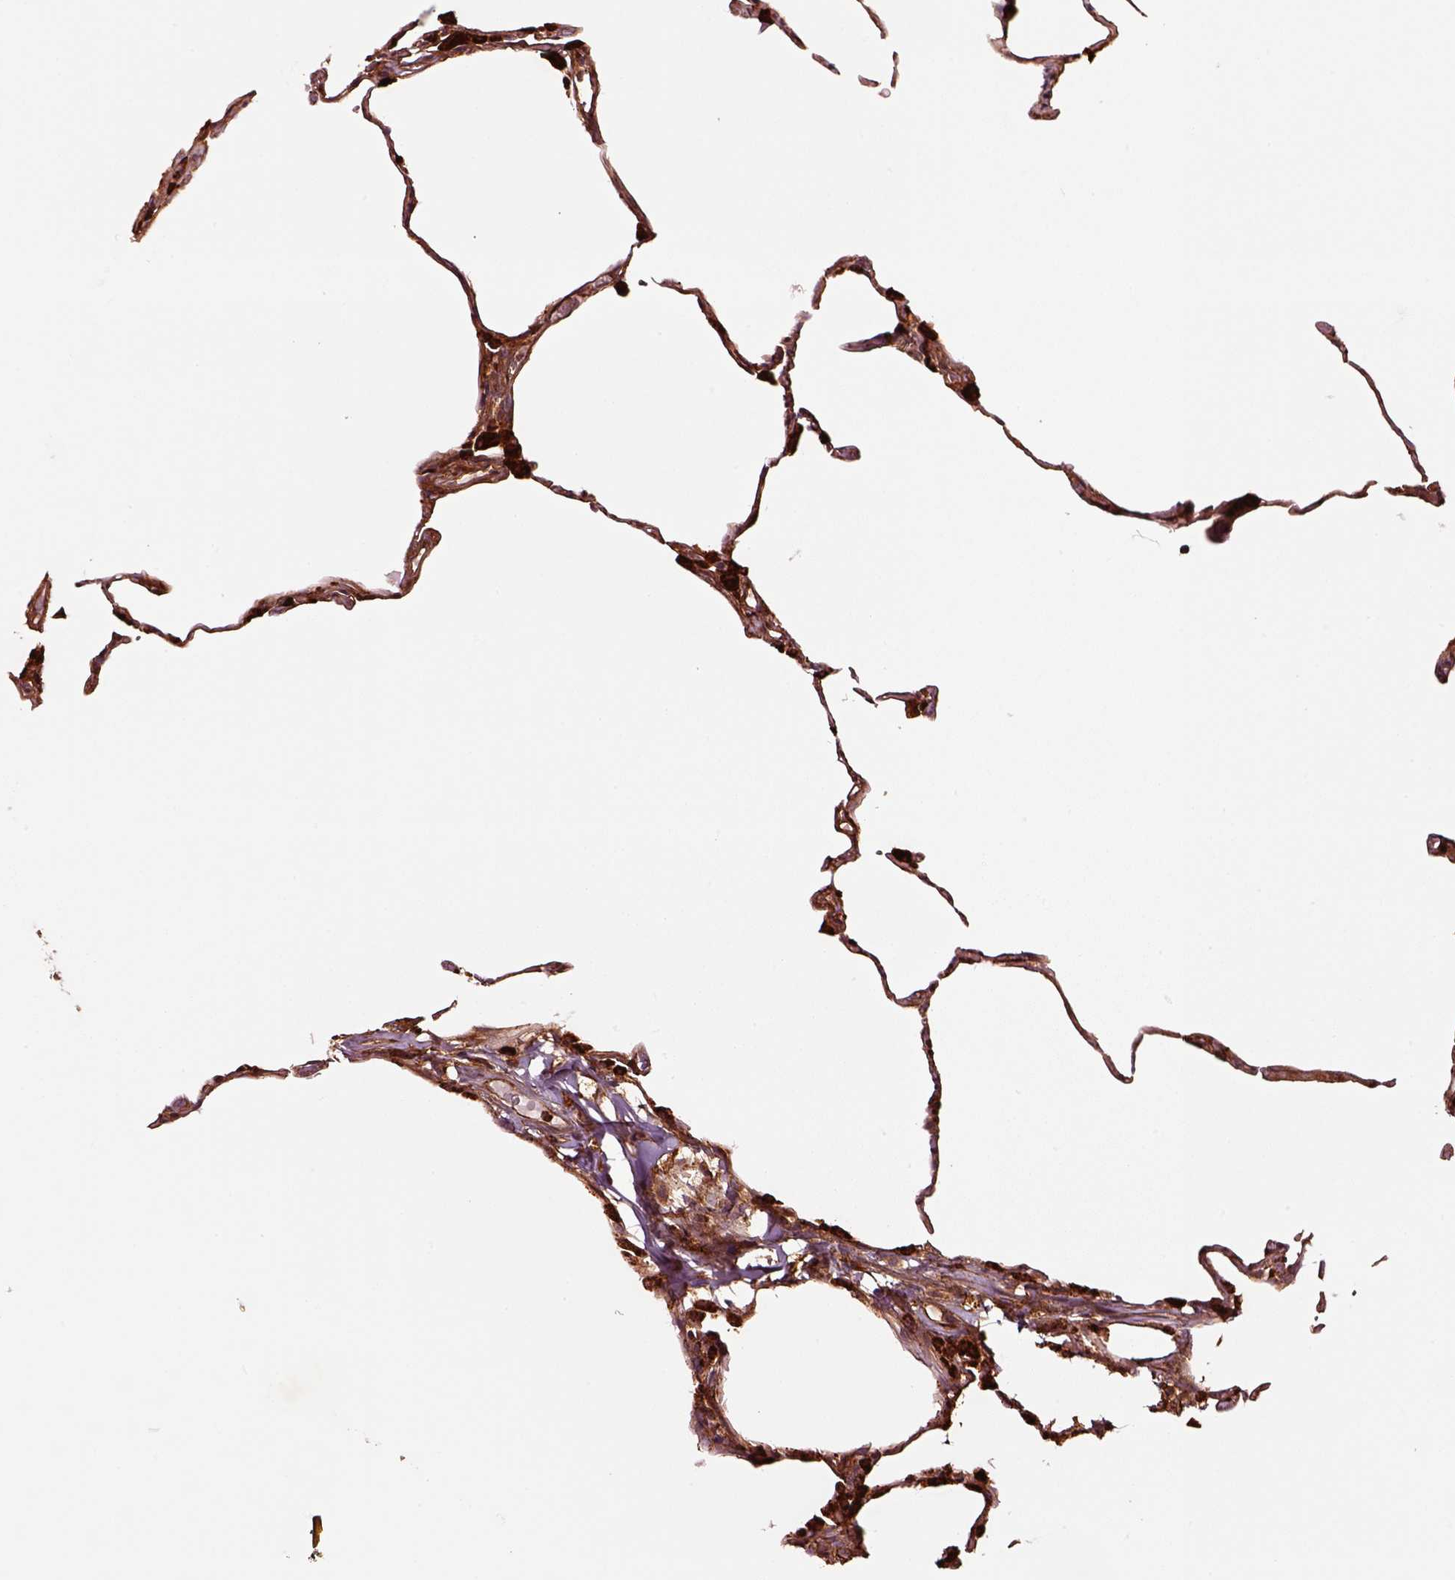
{"staining": {"intensity": "strong", "quantity": "25%-75%", "location": "cytoplasmic/membranous"}, "tissue": "lung", "cell_type": "Alveolar cells", "image_type": "normal", "snomed": [{"axis": "morphology", "description": "Normal tissue, NOS"}, {"axis": "topography", "description": "Lung"}], "caption": "Protein expression analysis of benign lung reveals strong cytoplasmic/membranous staining in approximately 25%-75% of alveolar cells. Immunohistochemistry stains the protein of interest in brown and the nuclei are stained blue.", "gene": "WASHC2A", "patient": {"sex": "female", "age": 57}}